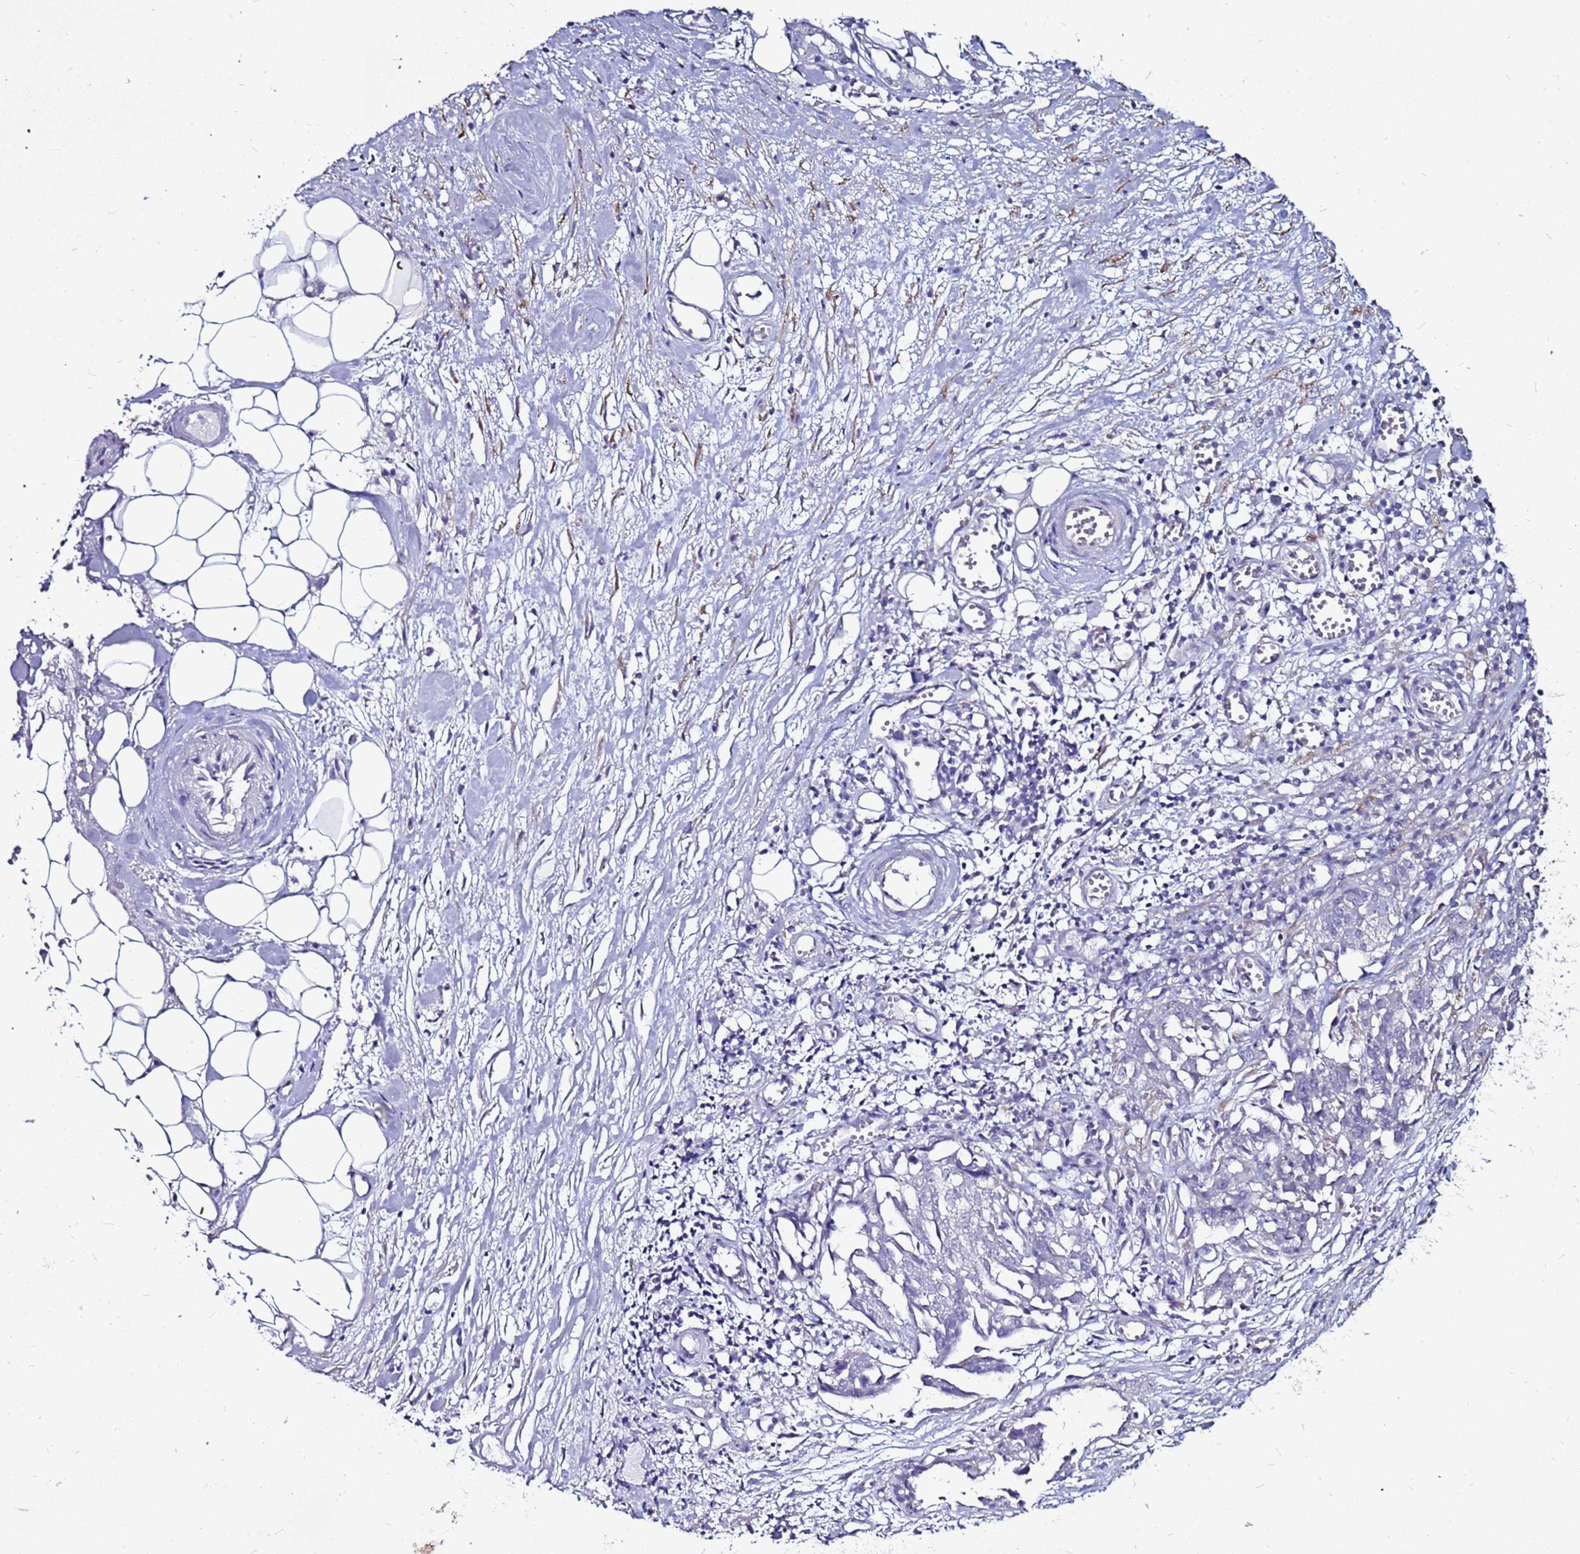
{"staining": {"intensity": "negative", "quantity": "none", "location": "none"}, "tissue": "ovarian cancer", "cell_type": "Tumor cells", "image_type": "cancer", "snomed": [{"axis": "morphology", "description": "Cystadenocarcinoma, serous, NOS"}, {"axis": "topography", "description": "Soft tissue"}, {"axis": "topography", "description": "Ovary"}], "caption": "Tumor cells show no significant protein expression in ovarian cancer. (DAB immunohistochemistry (IHC) with hematoxylin counter stain).", "gene": "SLC44A3", "patient": {"sex": "female", "age": 57}}